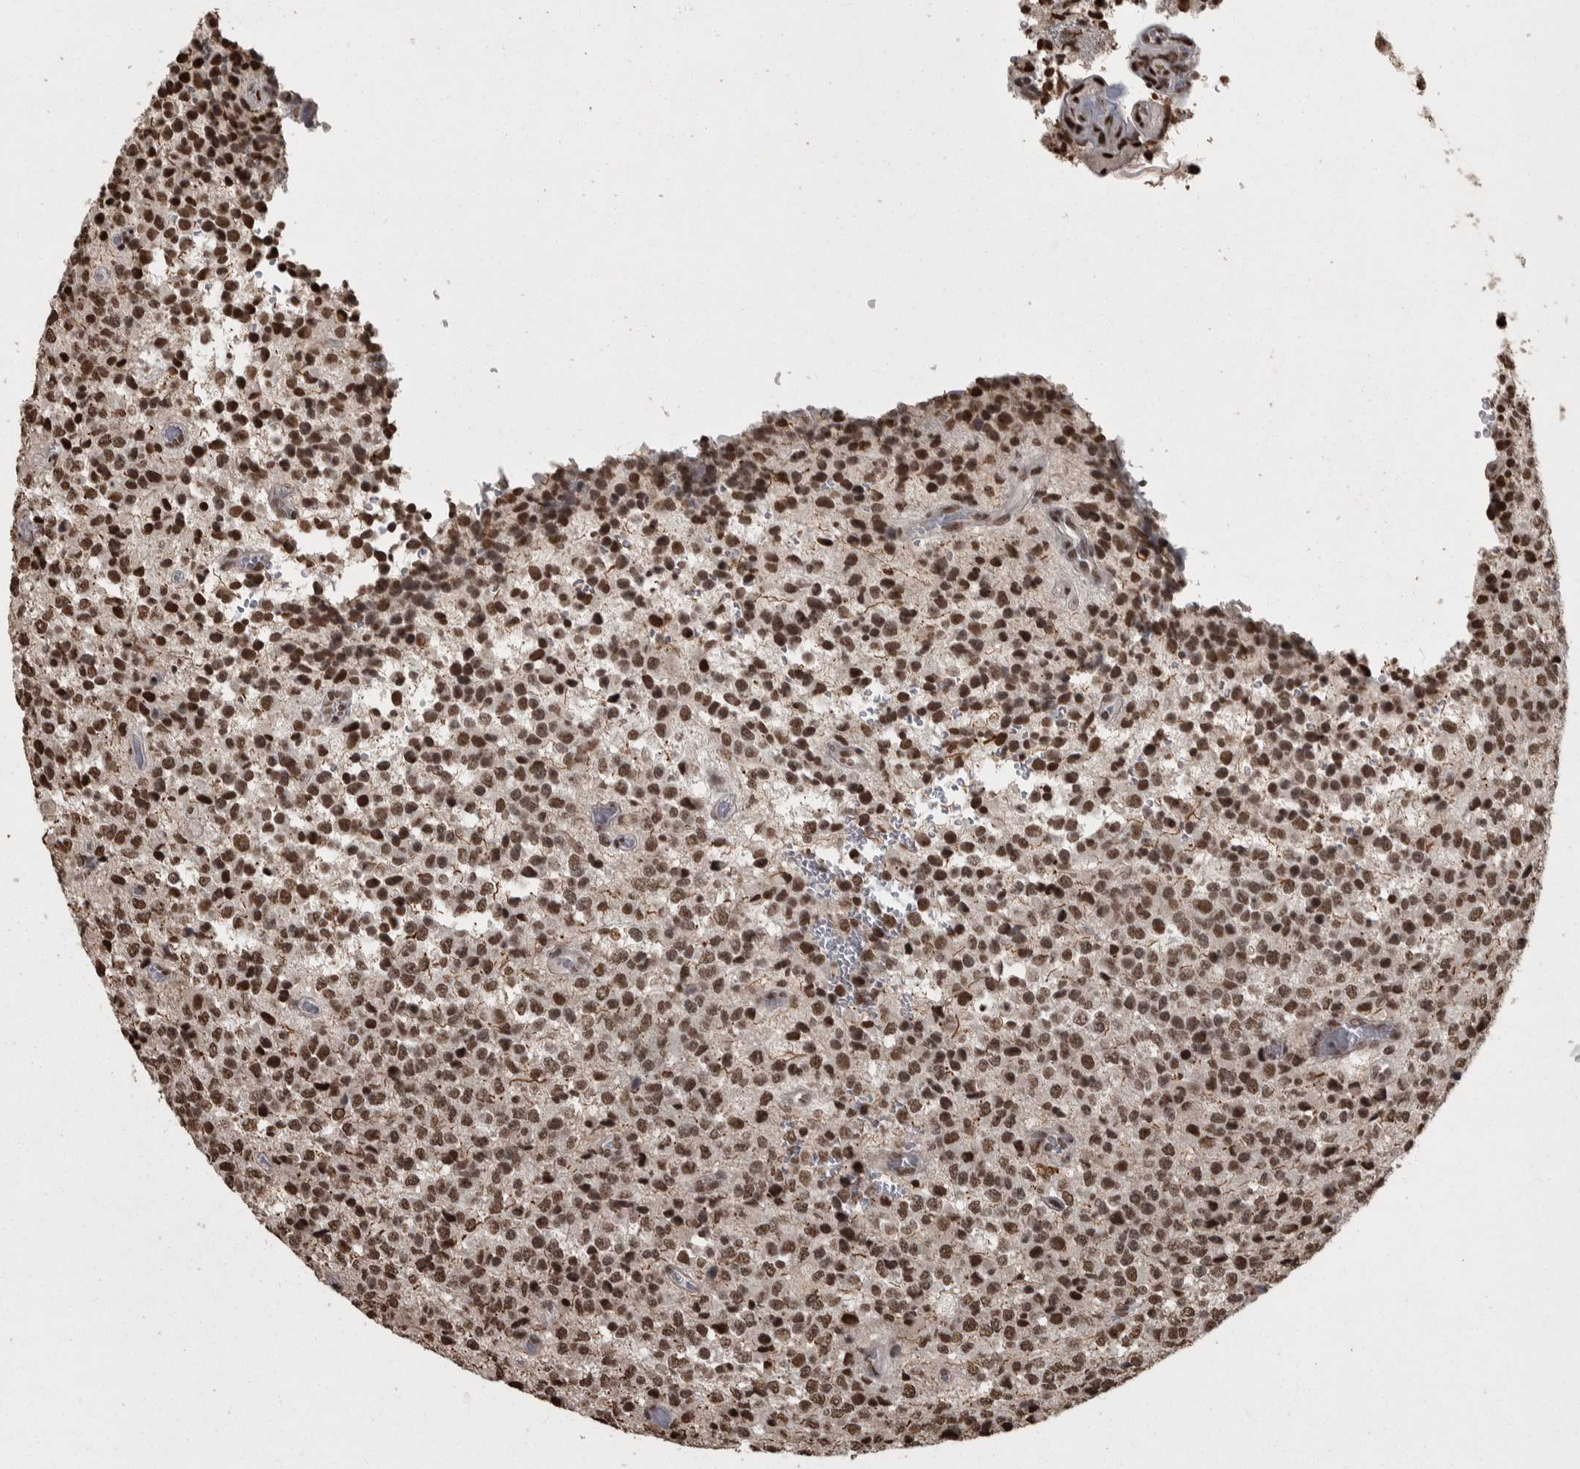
{"staining": {"intensity": "moderate", "quantity": ">75%", "location": "nuclear"}, "tissue": "glioma", "cell_type": "Tumor cells", "image_type": "cancer", "snomed": [{"axis": "morphology", "description": "Glioma, malignant, High grade"}, {"axis": "topography", "description": "pancreas cauda"}], "caption": "Protein expression by immunohistochemistry exhibits moderate nuclear staining in approximately >75% of tumor cells in malignant glioma (high-grade). (brown staining indicates protein expression, while blue staining denotes nuclei).", "gene": "ZFHX4", "patient": {"sex": "male", "age": 60}}